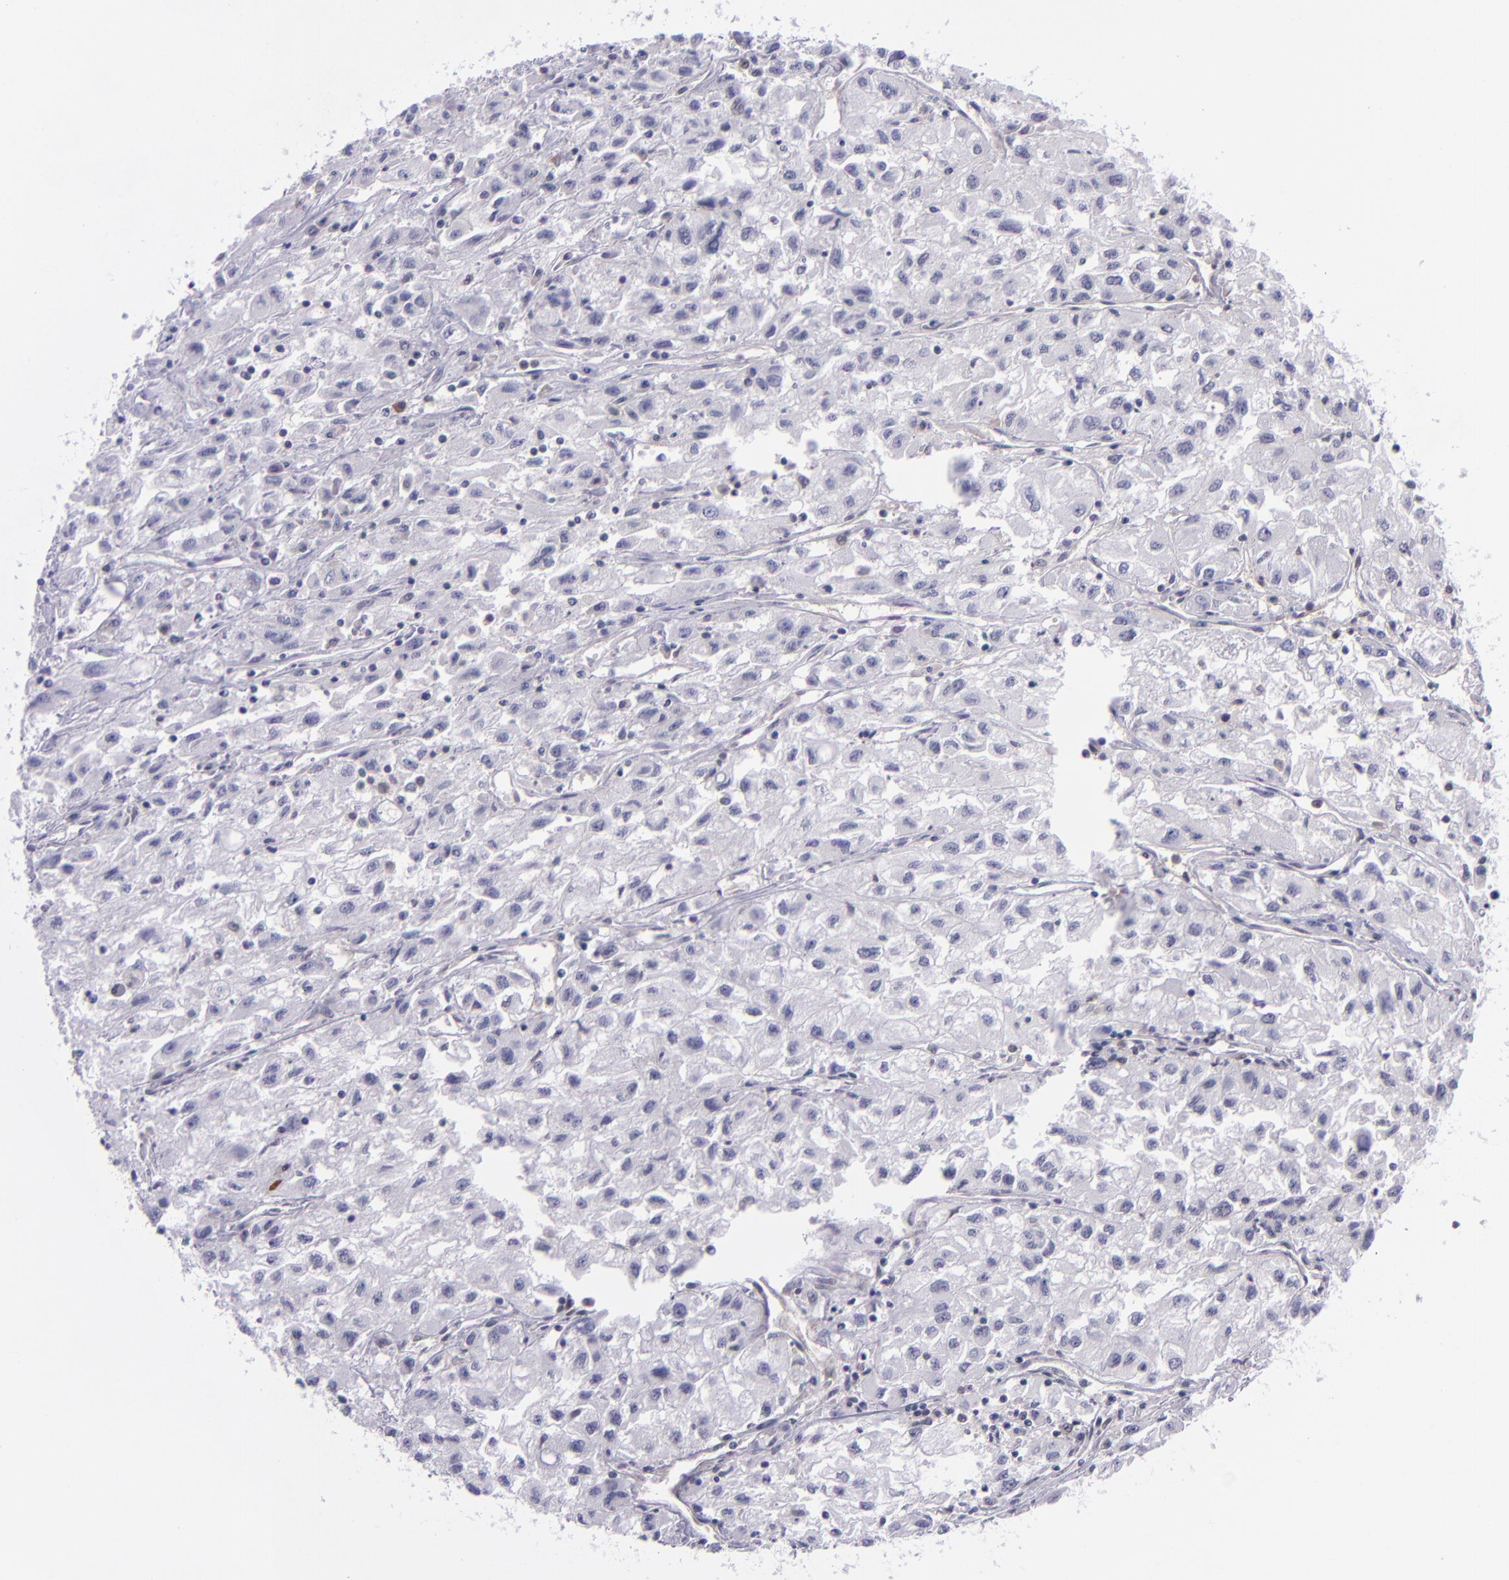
{"staining": {"intensity": "negative", "quantity": "none", "location": "none"}, "tissue": "renal cancer", "cell_type": "Tumor cells", "image_type": "cancer", "snomed": [{"axis": "morphology", "description": "Adenocarcinoma, NOS"}, {"axis": "topography", "description": "Kidney"}], "caption": "The photomicrograph shows no staining of tumor cells in renal cancer (adenocarcinoma).", "gene": "BAG1", "patient": {"sex": "male", "age": 59}}